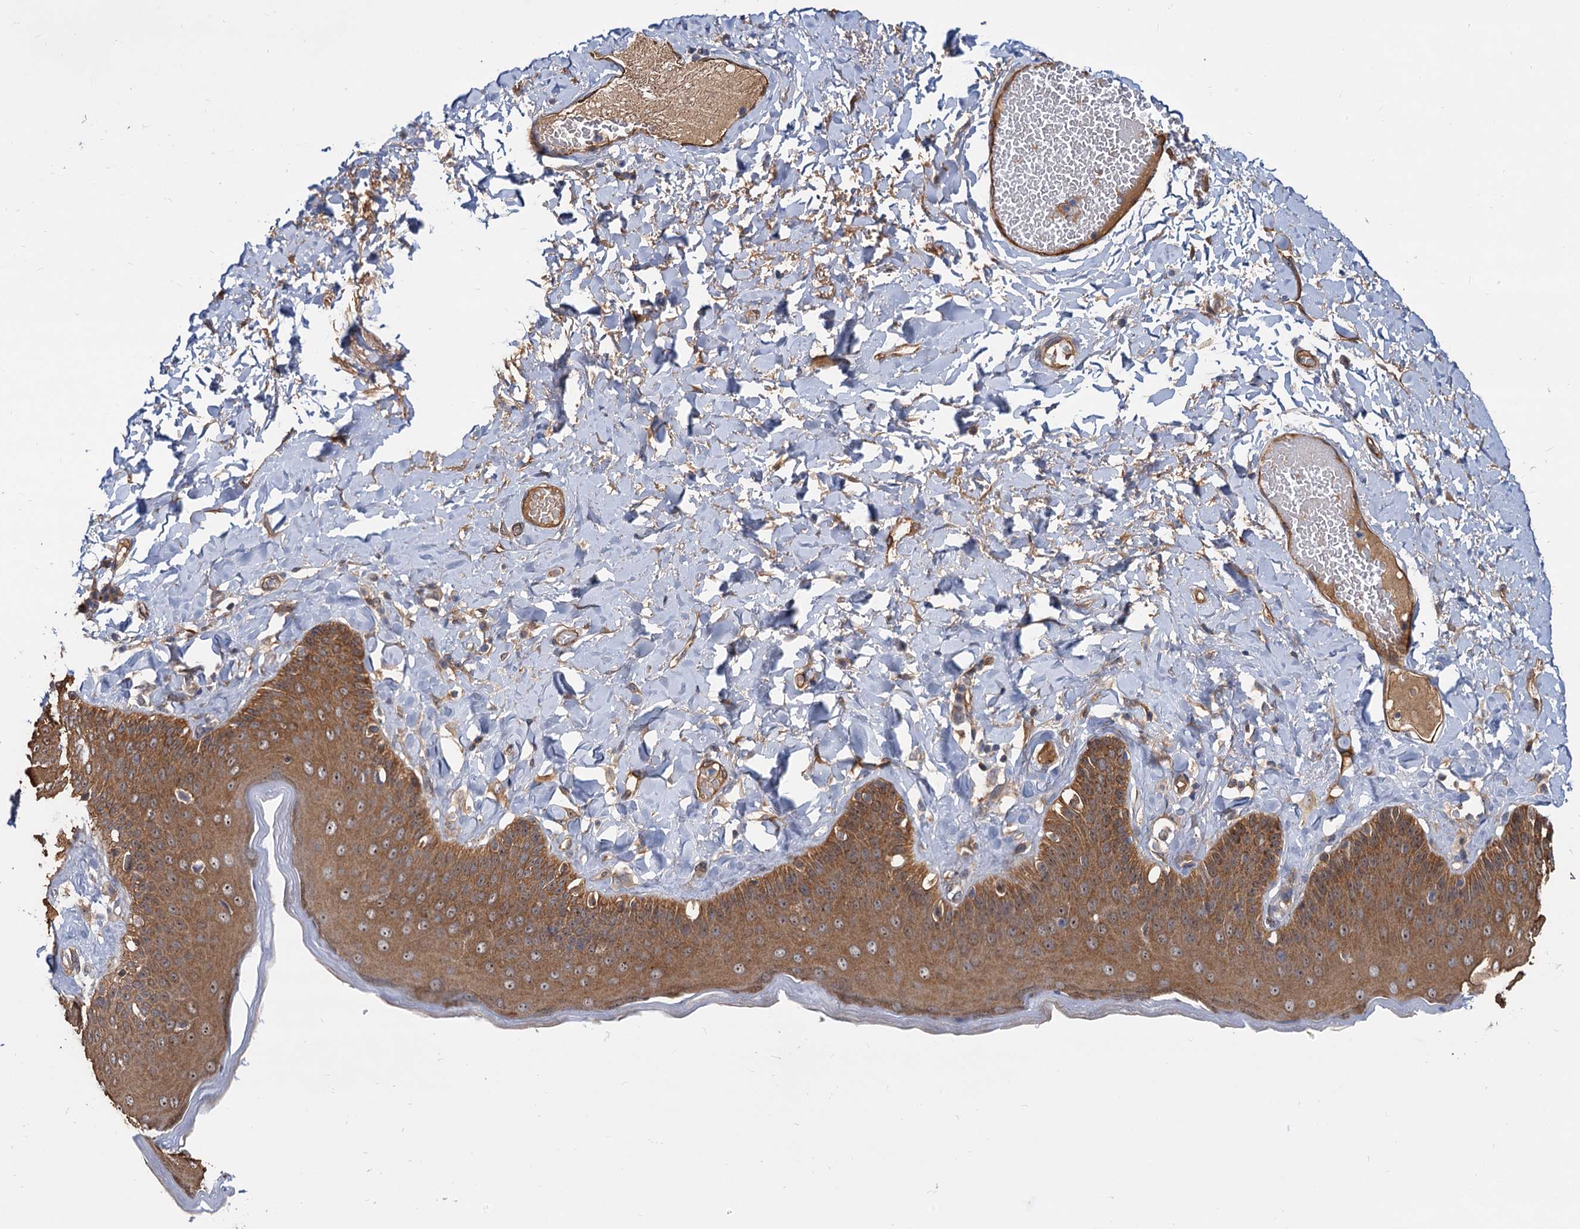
{"staining": {"intensity": "moderate", "quantity": ">75%", "location": "cytoplasmic/membranous,nuclear"}, "tissue": "skin", "cell_type": "Epidermal cells", "image_type": "normal", "snomed": [{"axis": "morphology", "description": "Normal tissue, NOS"}, {"axis": "topography", "description": "Anal"}], "caption": "Epidermal cells show medium levels of moderate cytoplasmic/membranous,nuclear staining in about >75% of cells in unremarkable skin.", "gene": "SNX15", "patient": {"sex": "male", "age": 69}}